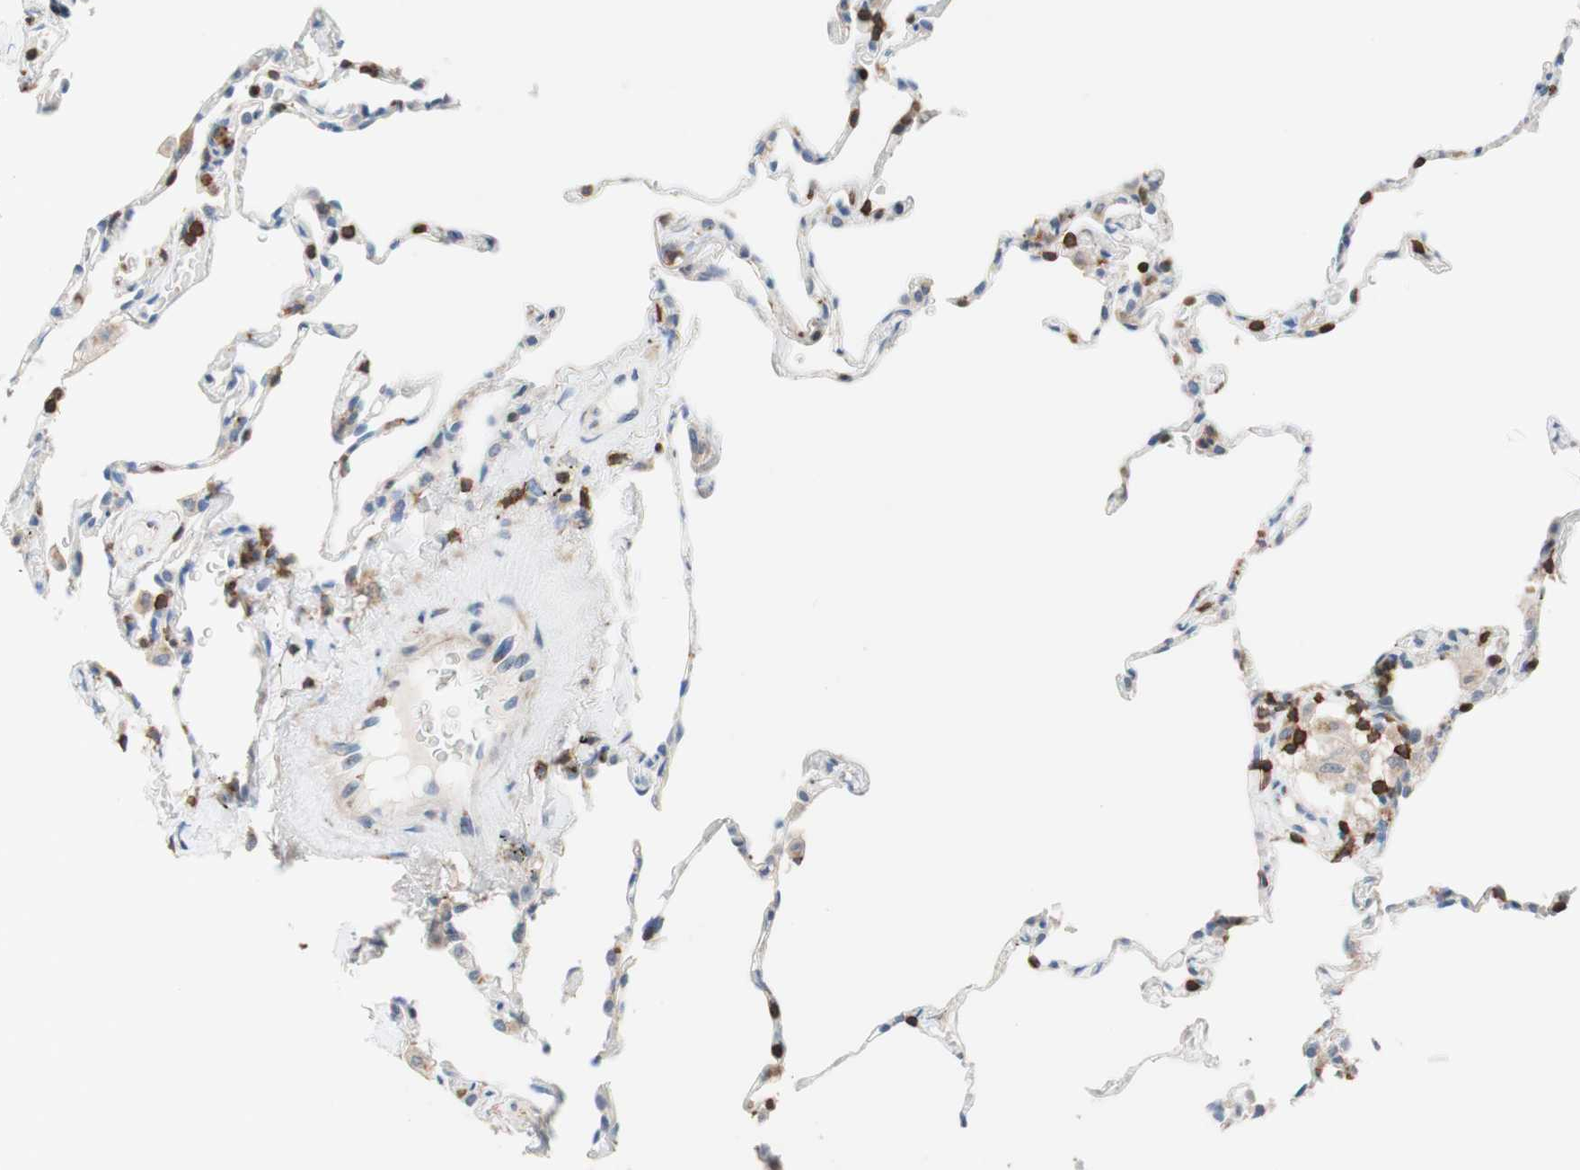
{"staining": {"intensity": "strong", "quantity": "<25%", "location": "cytoplasmic/membranous"}, "tissue": "lung", "cell_type": "Alveolar cells", "image_type": "normal", "snomed": [{"axis": "morphology", "description": "Normal tissue, NOS"}, {"axis": "topography", "description": "Lung"}], "caption": "The micrograph displays immunohistochemical staining of benign lung. There is strong cytoplasmic/membranous staining is seen in approximately <25% of alveolar cells.", "gene": "SPINK6", "patient": {"sex": "male", "age": 59}}